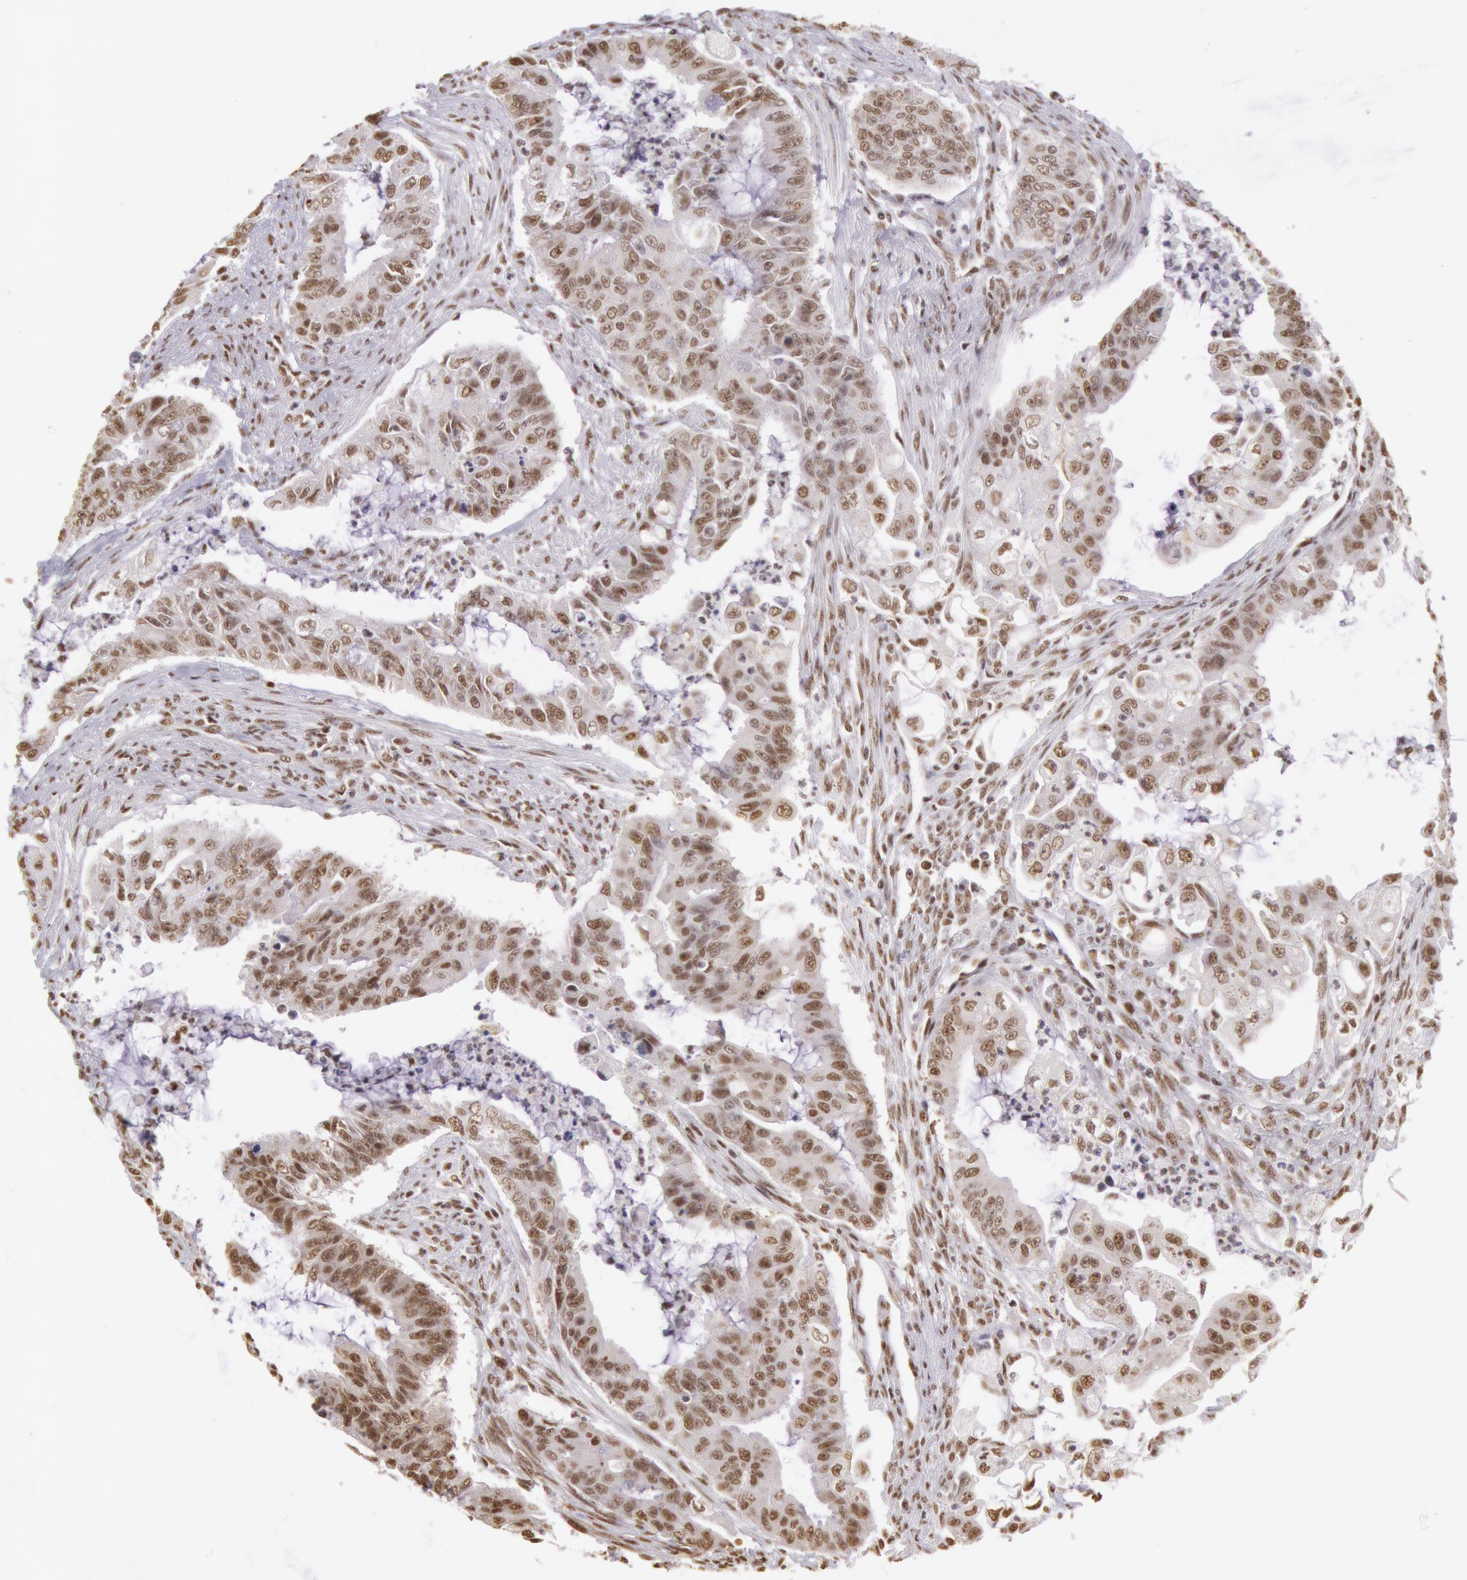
{"staining": {"intensity": "moderate", "quantity": ">75%", "location": "nuclear"}, "tissue": "endometrial cancer", "cell_type": "Tumor cells", "image_type": "cancer", "snomed": [{"axis": "morphology", "description": "Adenocarcinoma, NOS"}, {"axis": "topography", "description": "Endometrium"}], "caption": "High-magnification brightfield microscopy of endometrial cancer (adenocarcinoma) stained with DAB (3,3'-diaminobenzidine) (brown) and counterstained with hematoxylin (blue). tumor cells exhibit moderate nuclear expression is seen in about>75% of cells.", "gene": "HNRNPH2", "patient": {"sex": "female", "age": 75}}